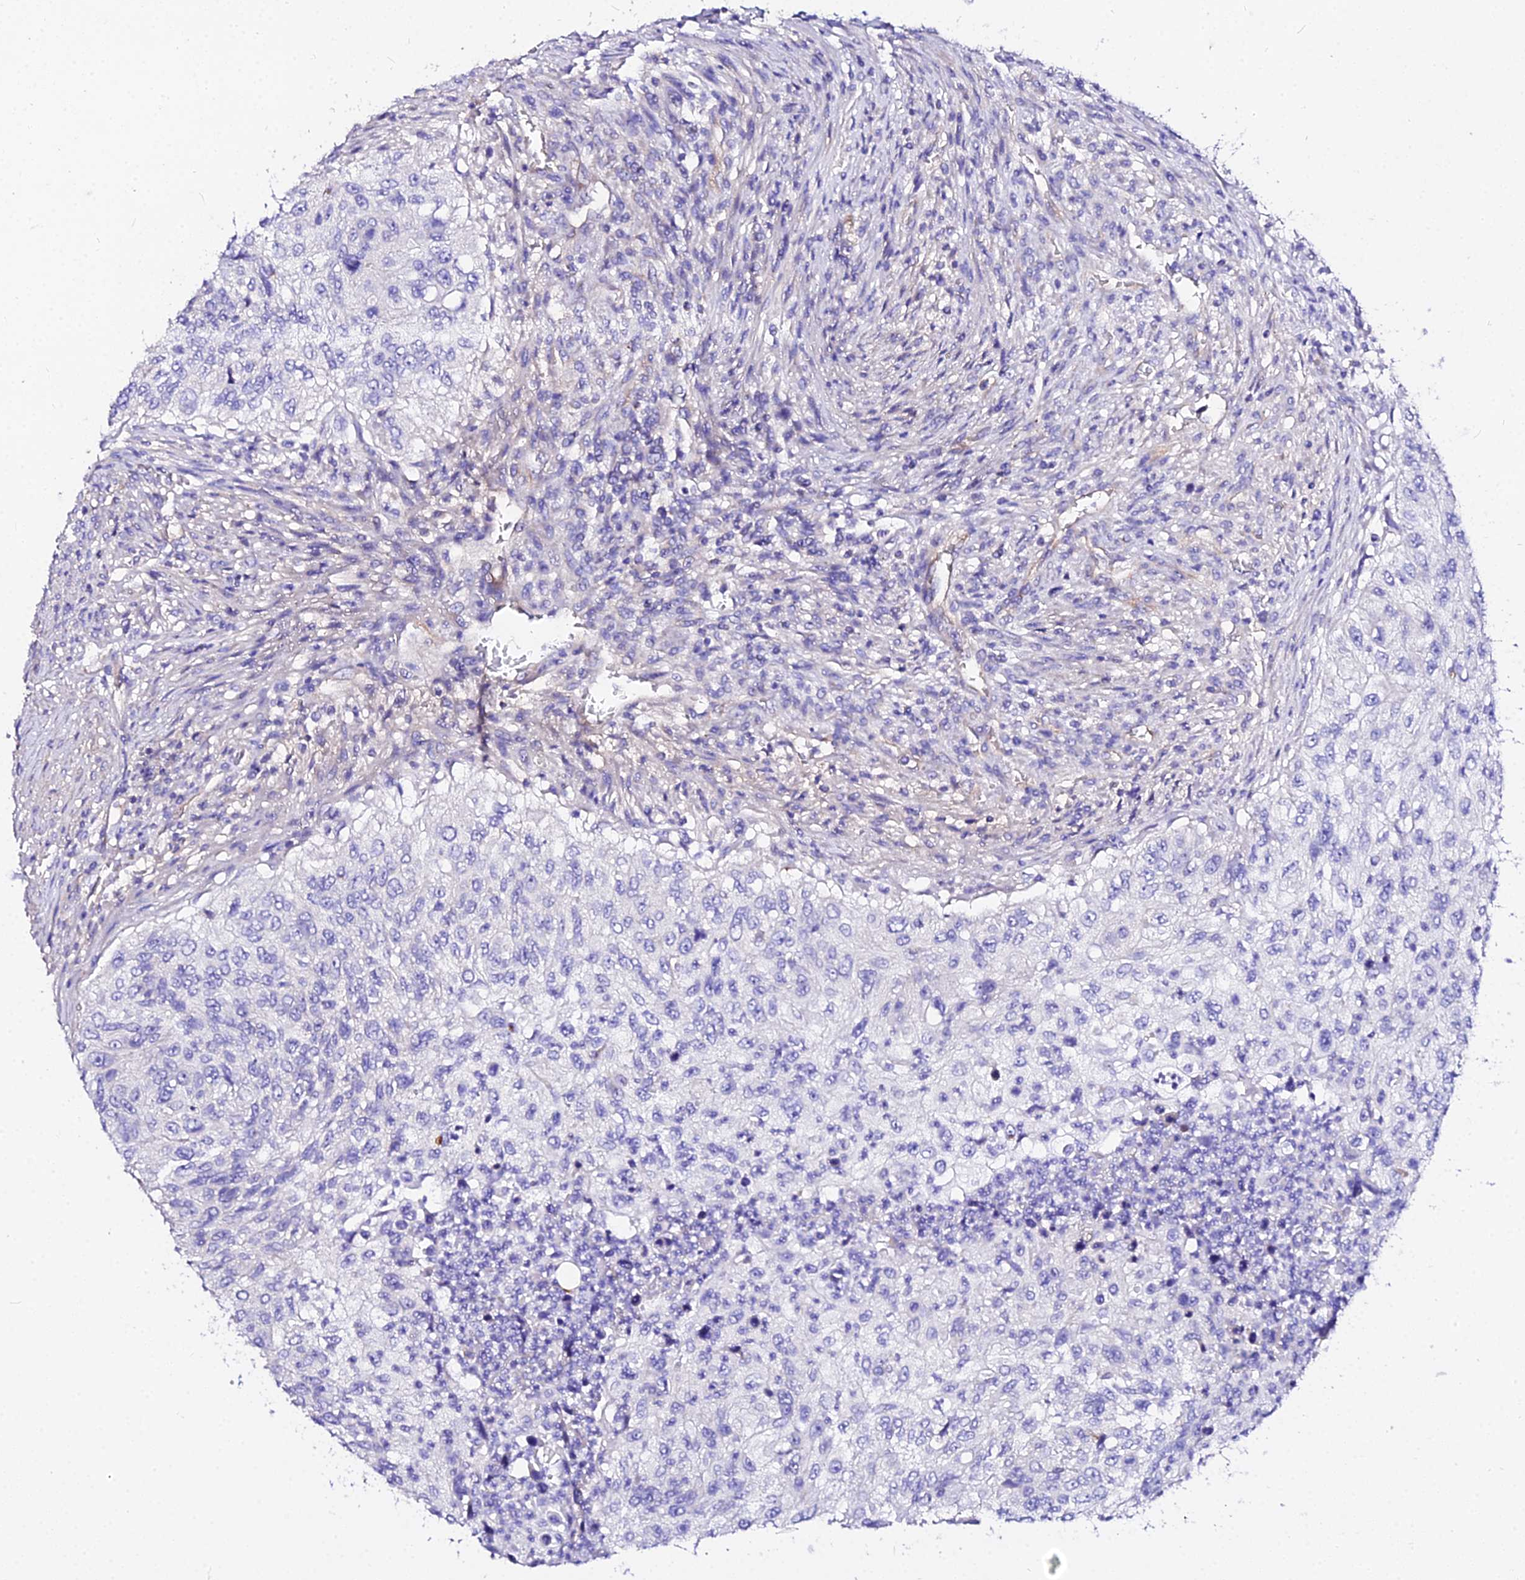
{"staining": {"intensity": "negative", "quantity": "none", "location": "none"}, "tissue": "urothelial cancer", "cell_type": "Tumor cells", "image_type": "cancer", "snomed": [{"axis": "morphology", "description": "Urothelial carcinoma, High grade"}, {"axis": "topography", "description": "Urinary bladder"}], "caption": "High-grade urothelial carcinoma was stained to show a protein in brown. There is no significant staining in tumor cells.", "gene": "DAW1", "patient": {"sex": "female", "age": 60}}